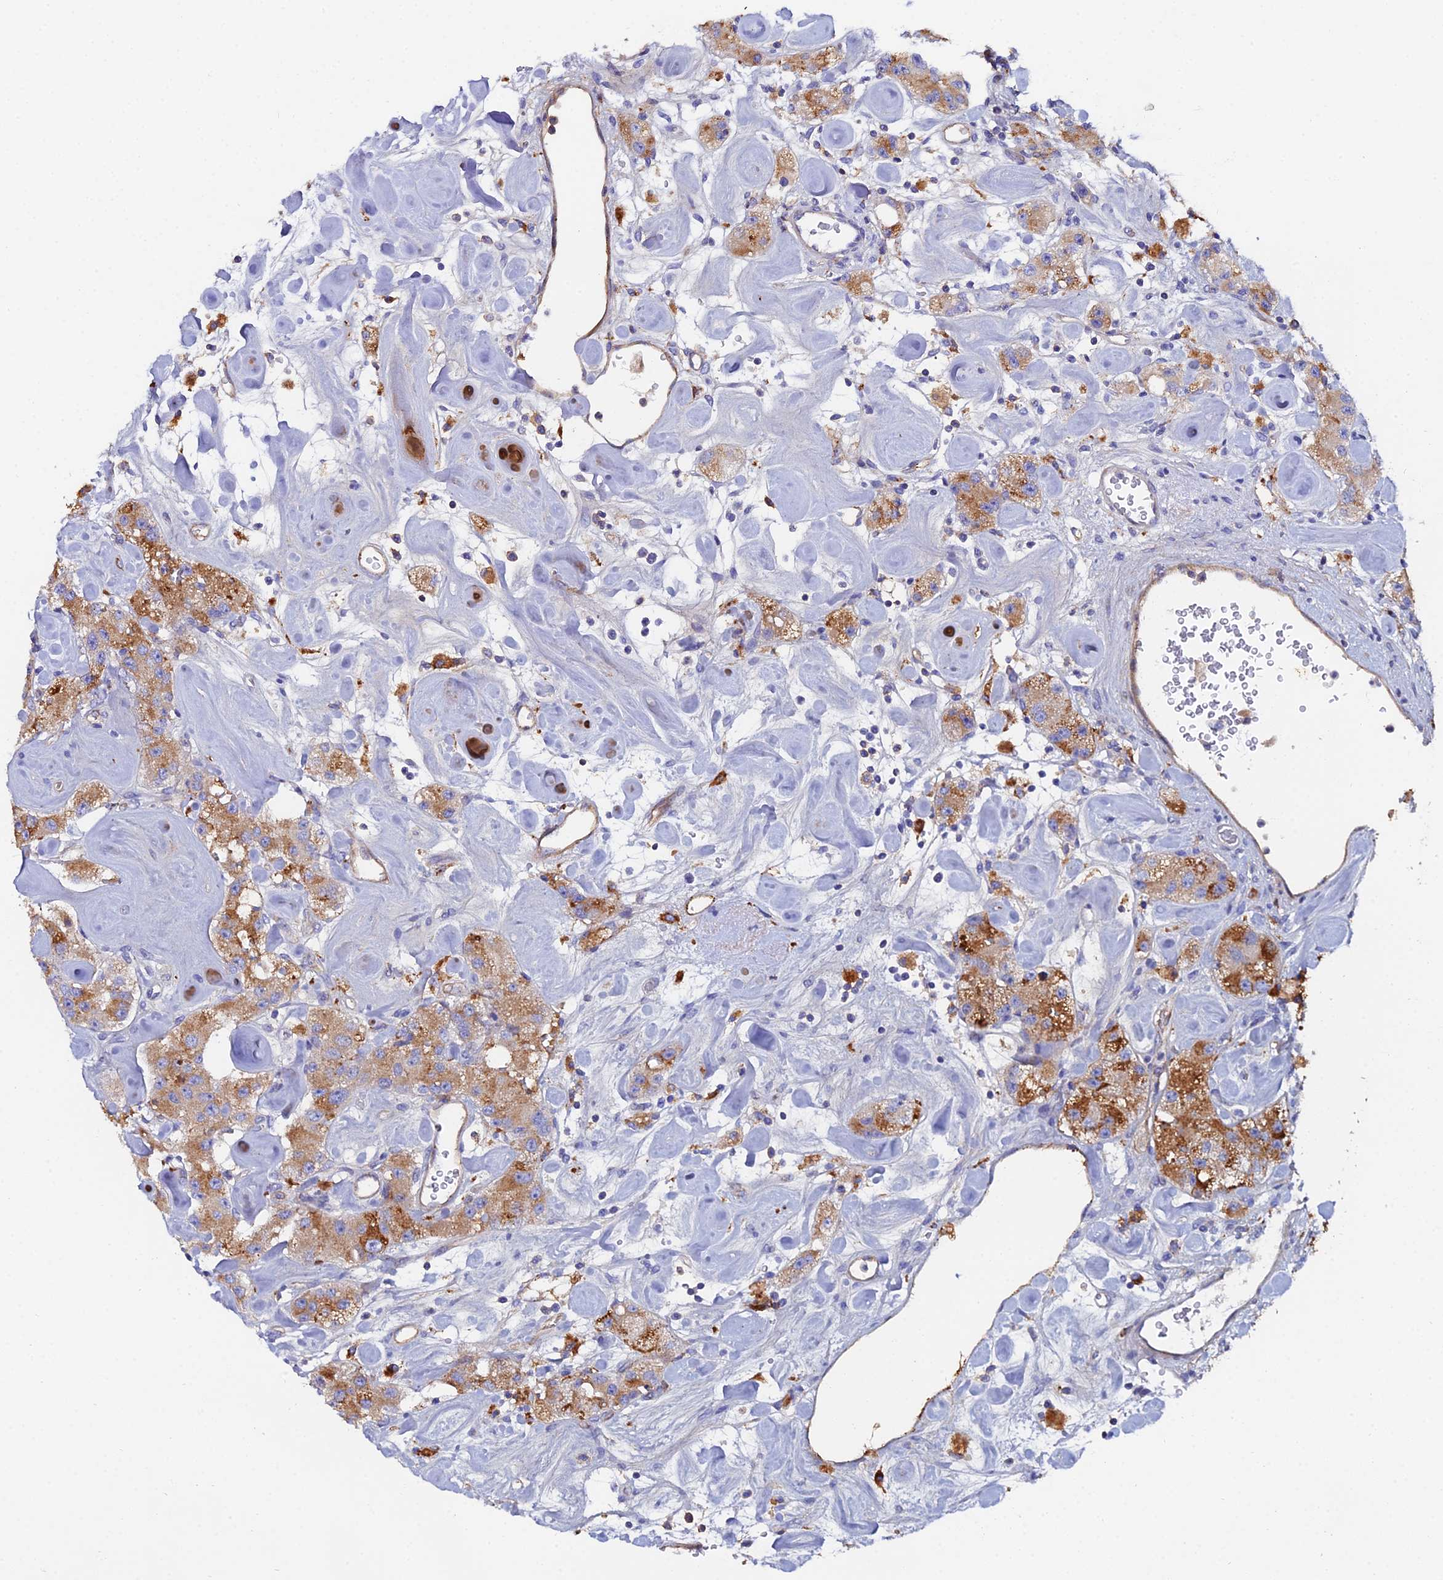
{"staining": {"intensity": "moderate", "quantity": ">75%", "location": "cytoplasmic/membranous"}, "tissue": "carcinoid", "cell_type": "Tumor cells", "image_type": "cancer", "snomed": [{"axis": "morphology", "description": "Carcinoid, malignant, NOS"}, {"axis": "topography", "description": "Pancreas"}], "caption": "Human carcinoid stained for a protein (brown) demonstrates moderate cytoplasmic/membranous positive staining in about >75% of tumor cells.", "gene": "C6", "patient": {"sex": "male", "age": 41}}